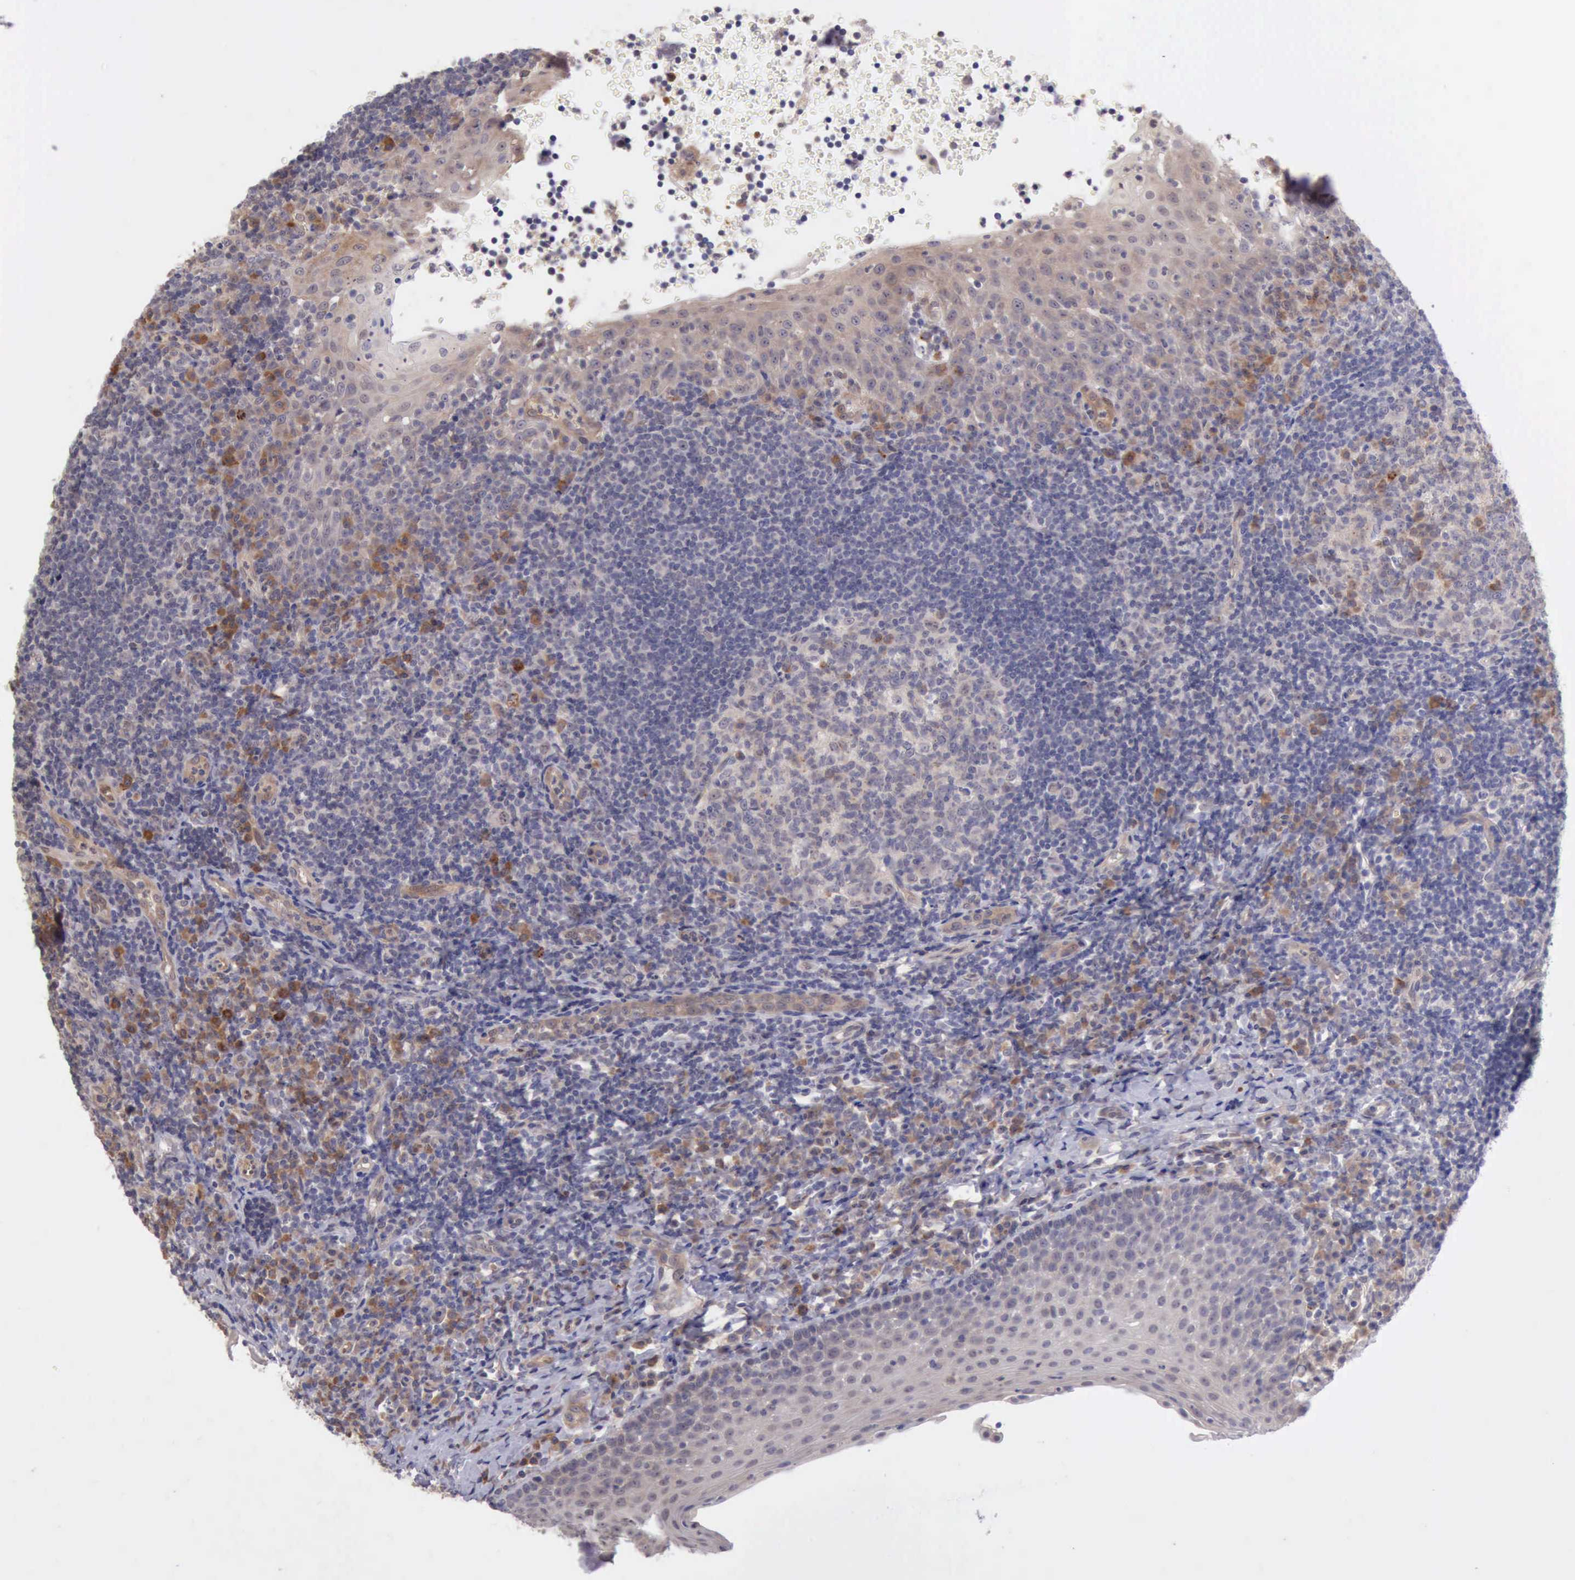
{"staining": {"intensity": "weak", "quantity": "25%-75%", "location": "cytoplasmic/membranous"}, "tissue": "tonsil", "cell_type": "Germinal center cells", "image_type": "normal", "snomed": [{"axis": "morphology", "description": "Normal tissue, NOS"}, {"axis": "topography", "description": "Tonsil"}], "caption": "This micrograph exhibits benign tonsil stained with immunohistochemistry (IHC) to label a protein in brown. The cytoplasmic/membranous of germinal center cells show weak positivity for the protein. Nuclei are counter-stained blue.", "gene": "DNAJB7", "patient": {"sex": "female", "age": 40}}